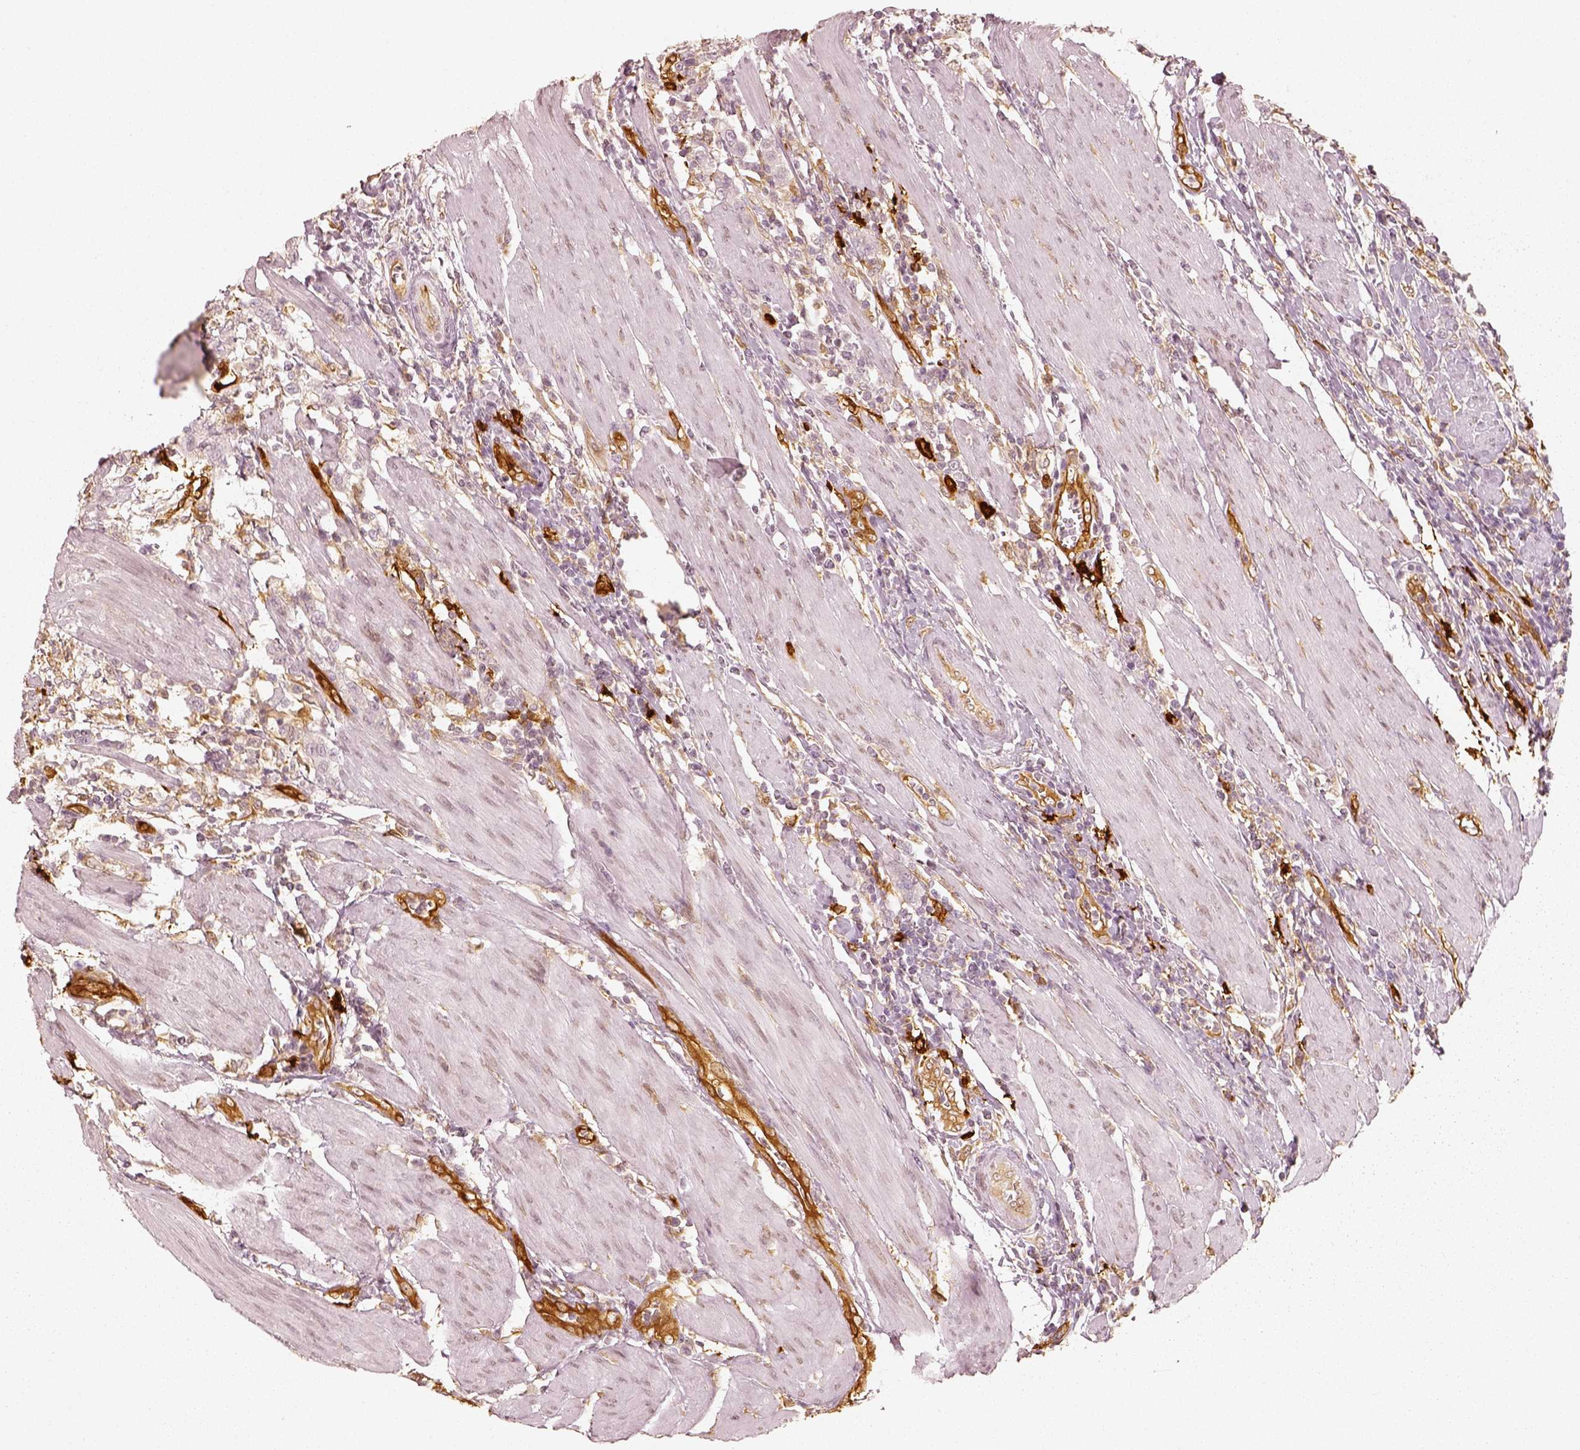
{"staining": {"intensity": "negative", "quantity": "none", "location": "none"}, "tissue": "urothelial cancer", "cell_type": "Tumor cells", "image_type": "cancer", "snomed": [{"axis": "morphology", "description": "Urothelial carcinoma, High grade"}, {"axis": "topography", "description": "Urinary bladder"}], "caption": "Immunohistochemistry of urothelial carcinoma (high-grade) shows no staining in tumor cells.", "gene": "FSCN1", "patient": {"sex": "female", "age": 58}}